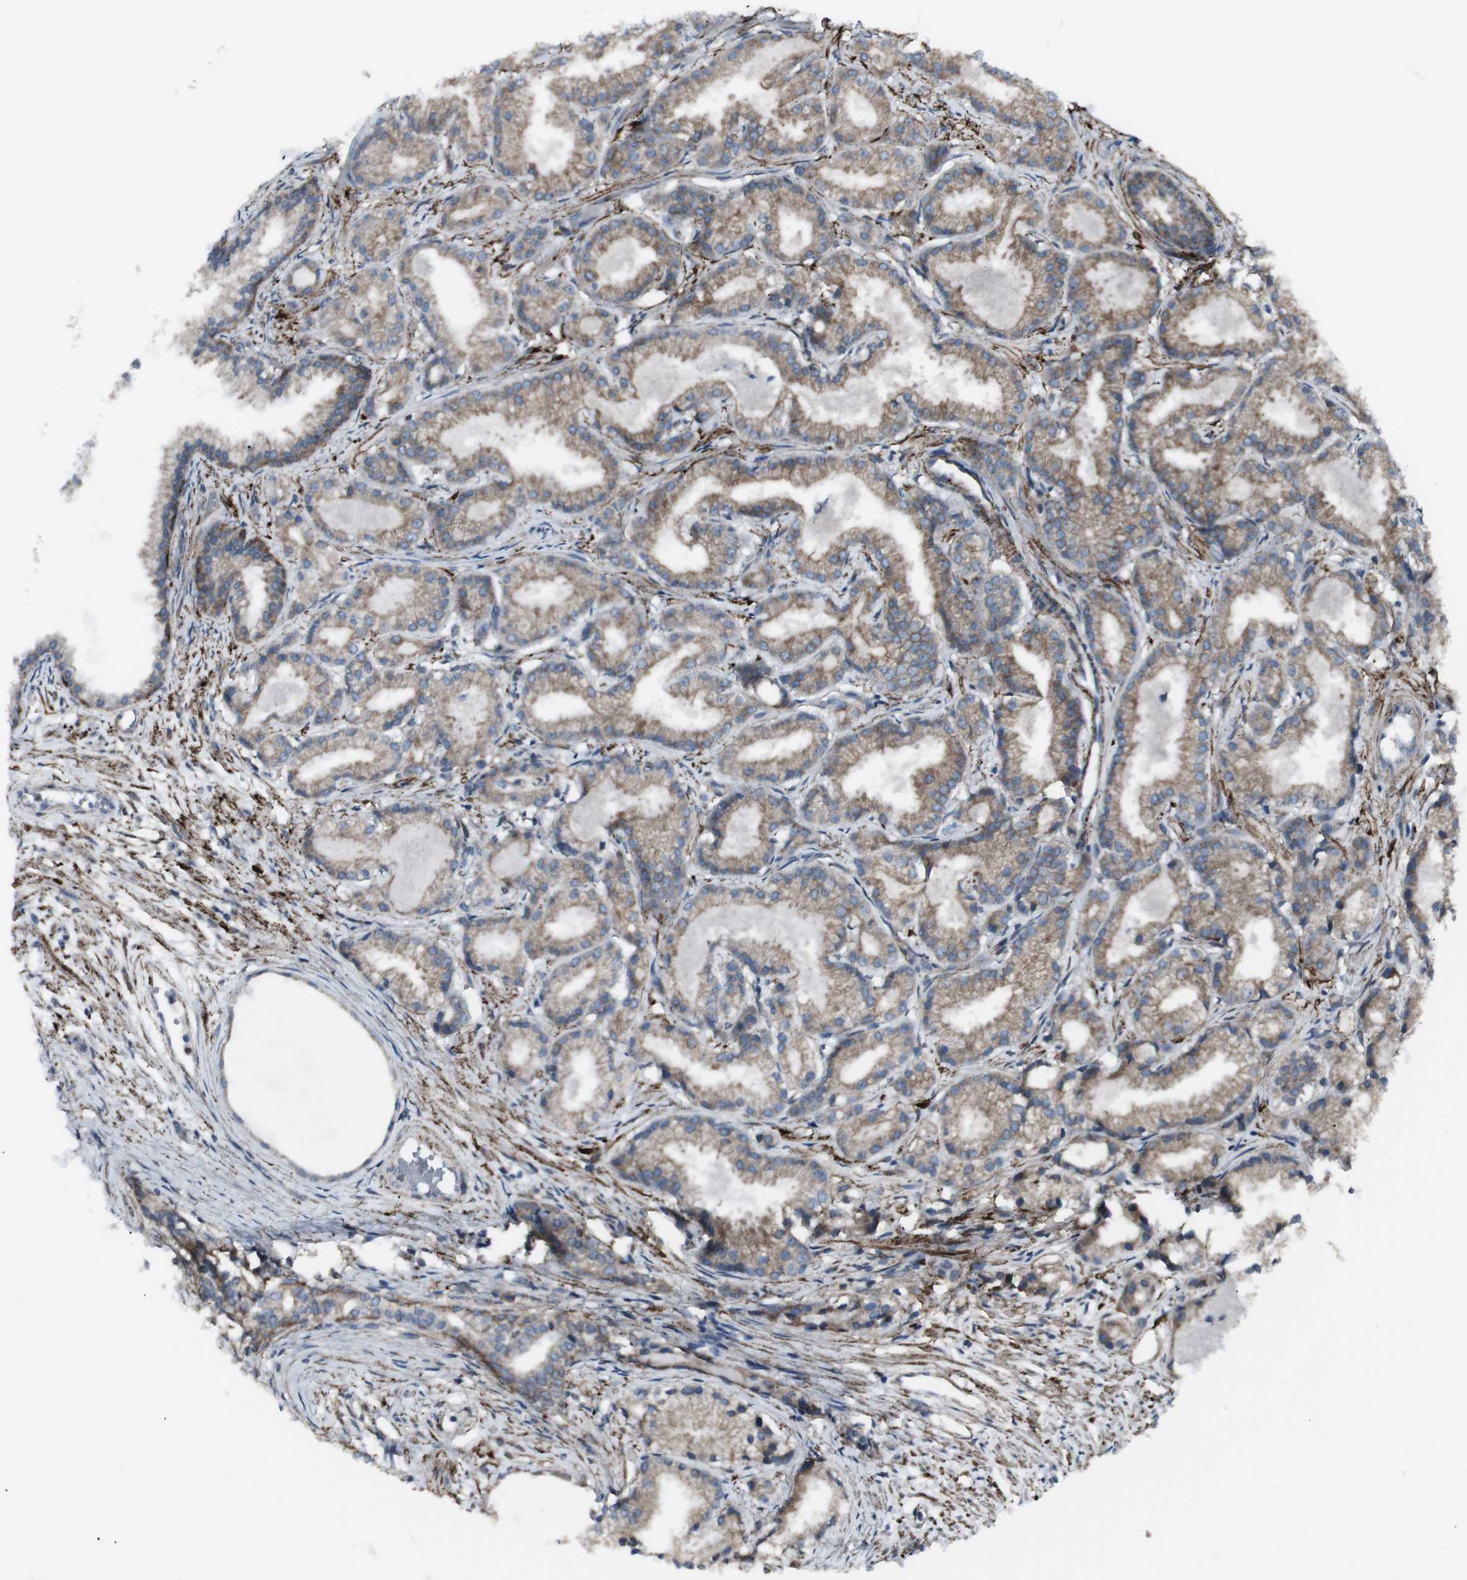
{"staining": {"intensity": "weak", "quantity": ">75%", "location": "cytoplasmic/membranous"}, "tissue": "prostate cancer", "cell_type": "Tumor cells", "image_type": "cancer", "snomed": [{"axis": "morphology", "description": "Adenocarcinoma, Low grade"}, {"axis": "topography", "description": "Prostate"}], "caption": "Immunohistochemistry (IHC) of human prostate cancer (adenocarcinoma (low-grade)) shows low levels of weak cytoplasmic/membranous positivity in about >75% of tumor cells.", "gene": "LNPK", "patient": {"sex": "male", "age": 72}}